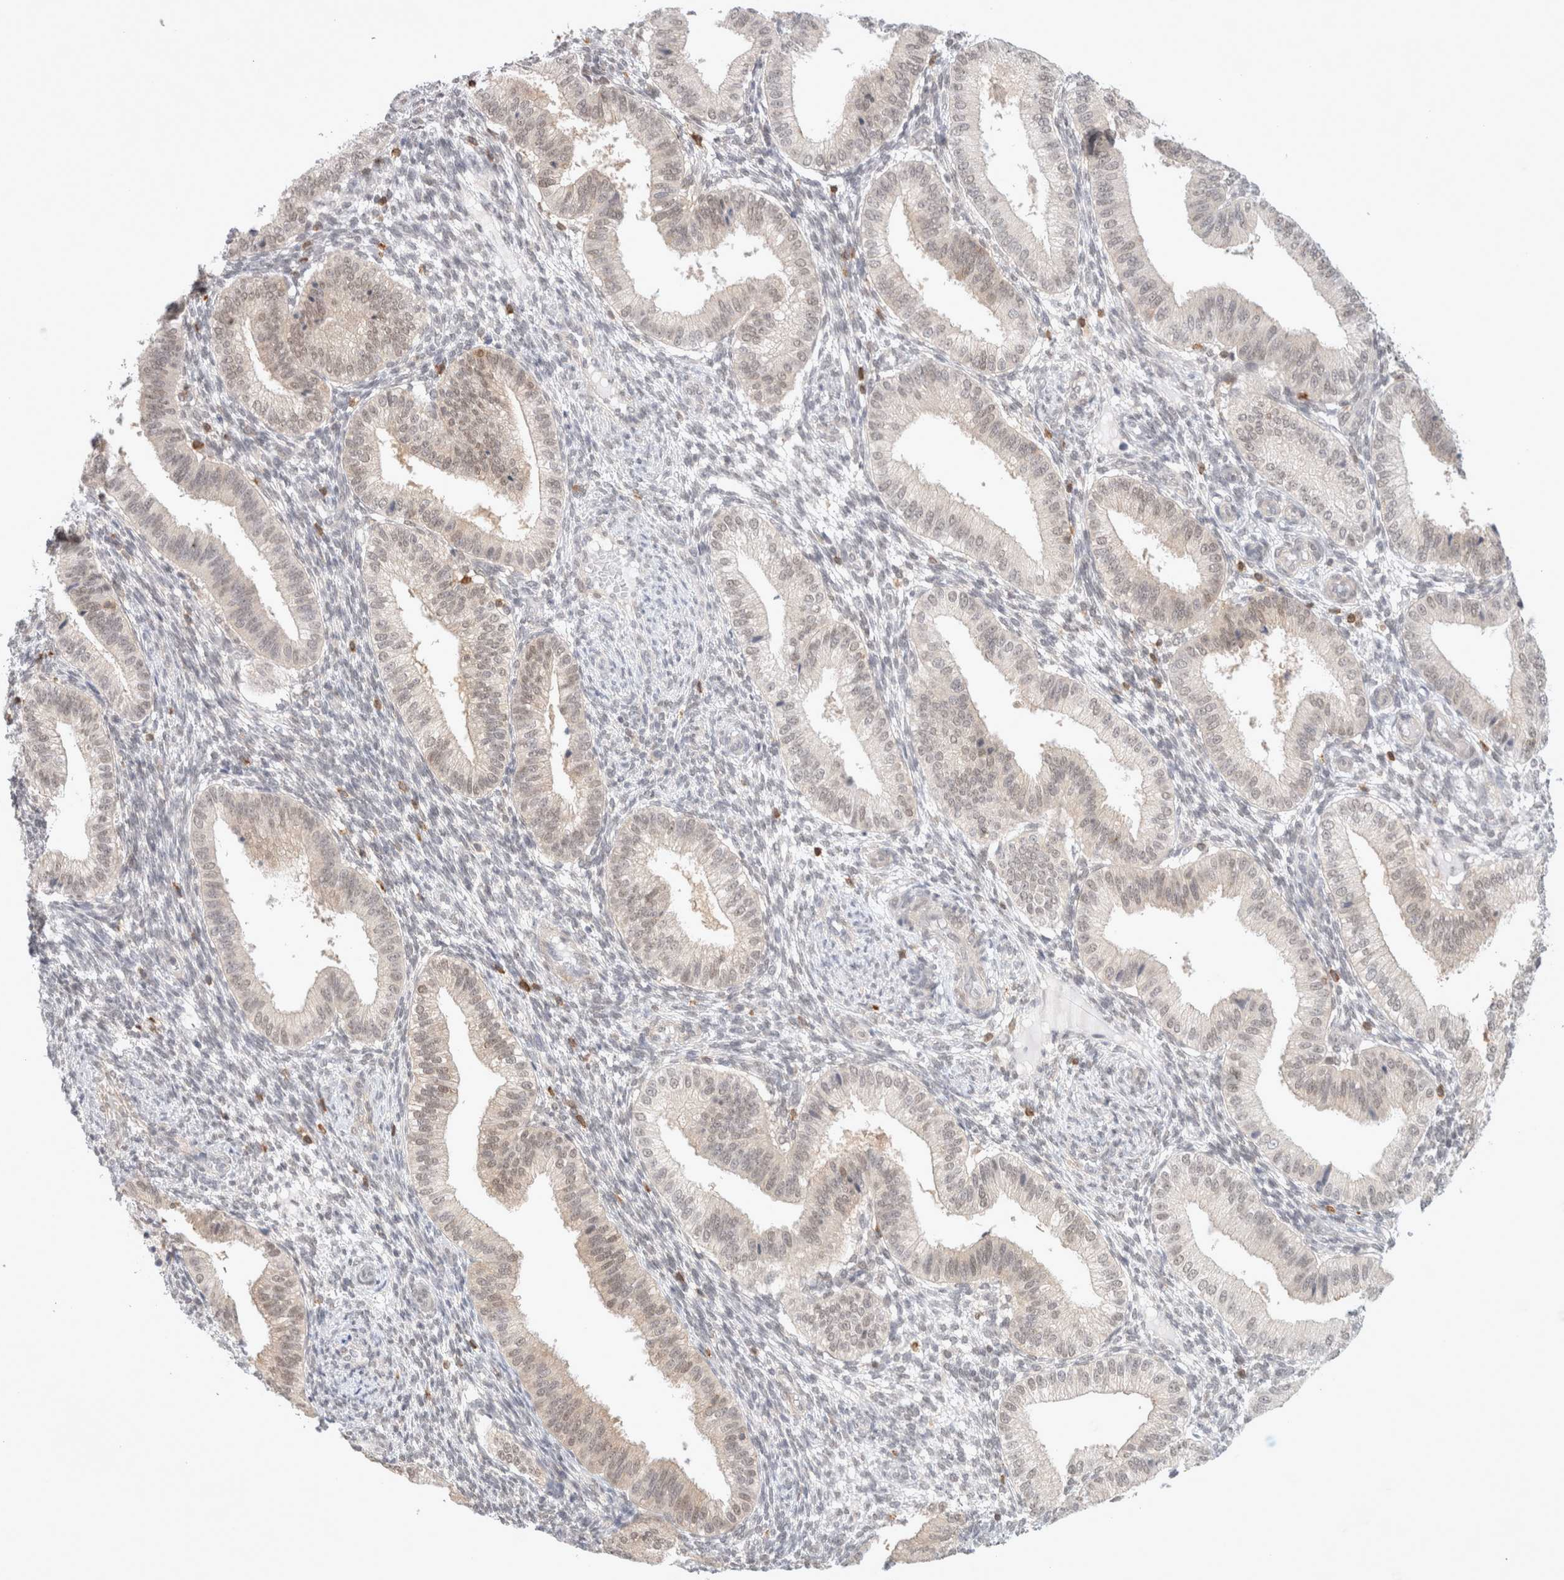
{"staining": {"intensity": "negative", "quantity": "none", "location": "none"}, "tissue": "endometrium", "cell_type": "Cells in endometrial stroma", "image_type": "normal", "snomed": [{"axis": "morphology", "description": "Normal tissue, NOS"}, {"axis": "topography", "description": "Endometrium"}], "caption": "Immunohistochemistry (IHC) of normal endometrium demonstrates no positivity in cells in endometrial stroma. The staining is performed using DAB (3,3'-diaminobenzidine) brown chromogen with nuclei counter-stained in using hematoxylin.", "gene": "FBXO42", "patient": {"sex": "female", "age": 39}}